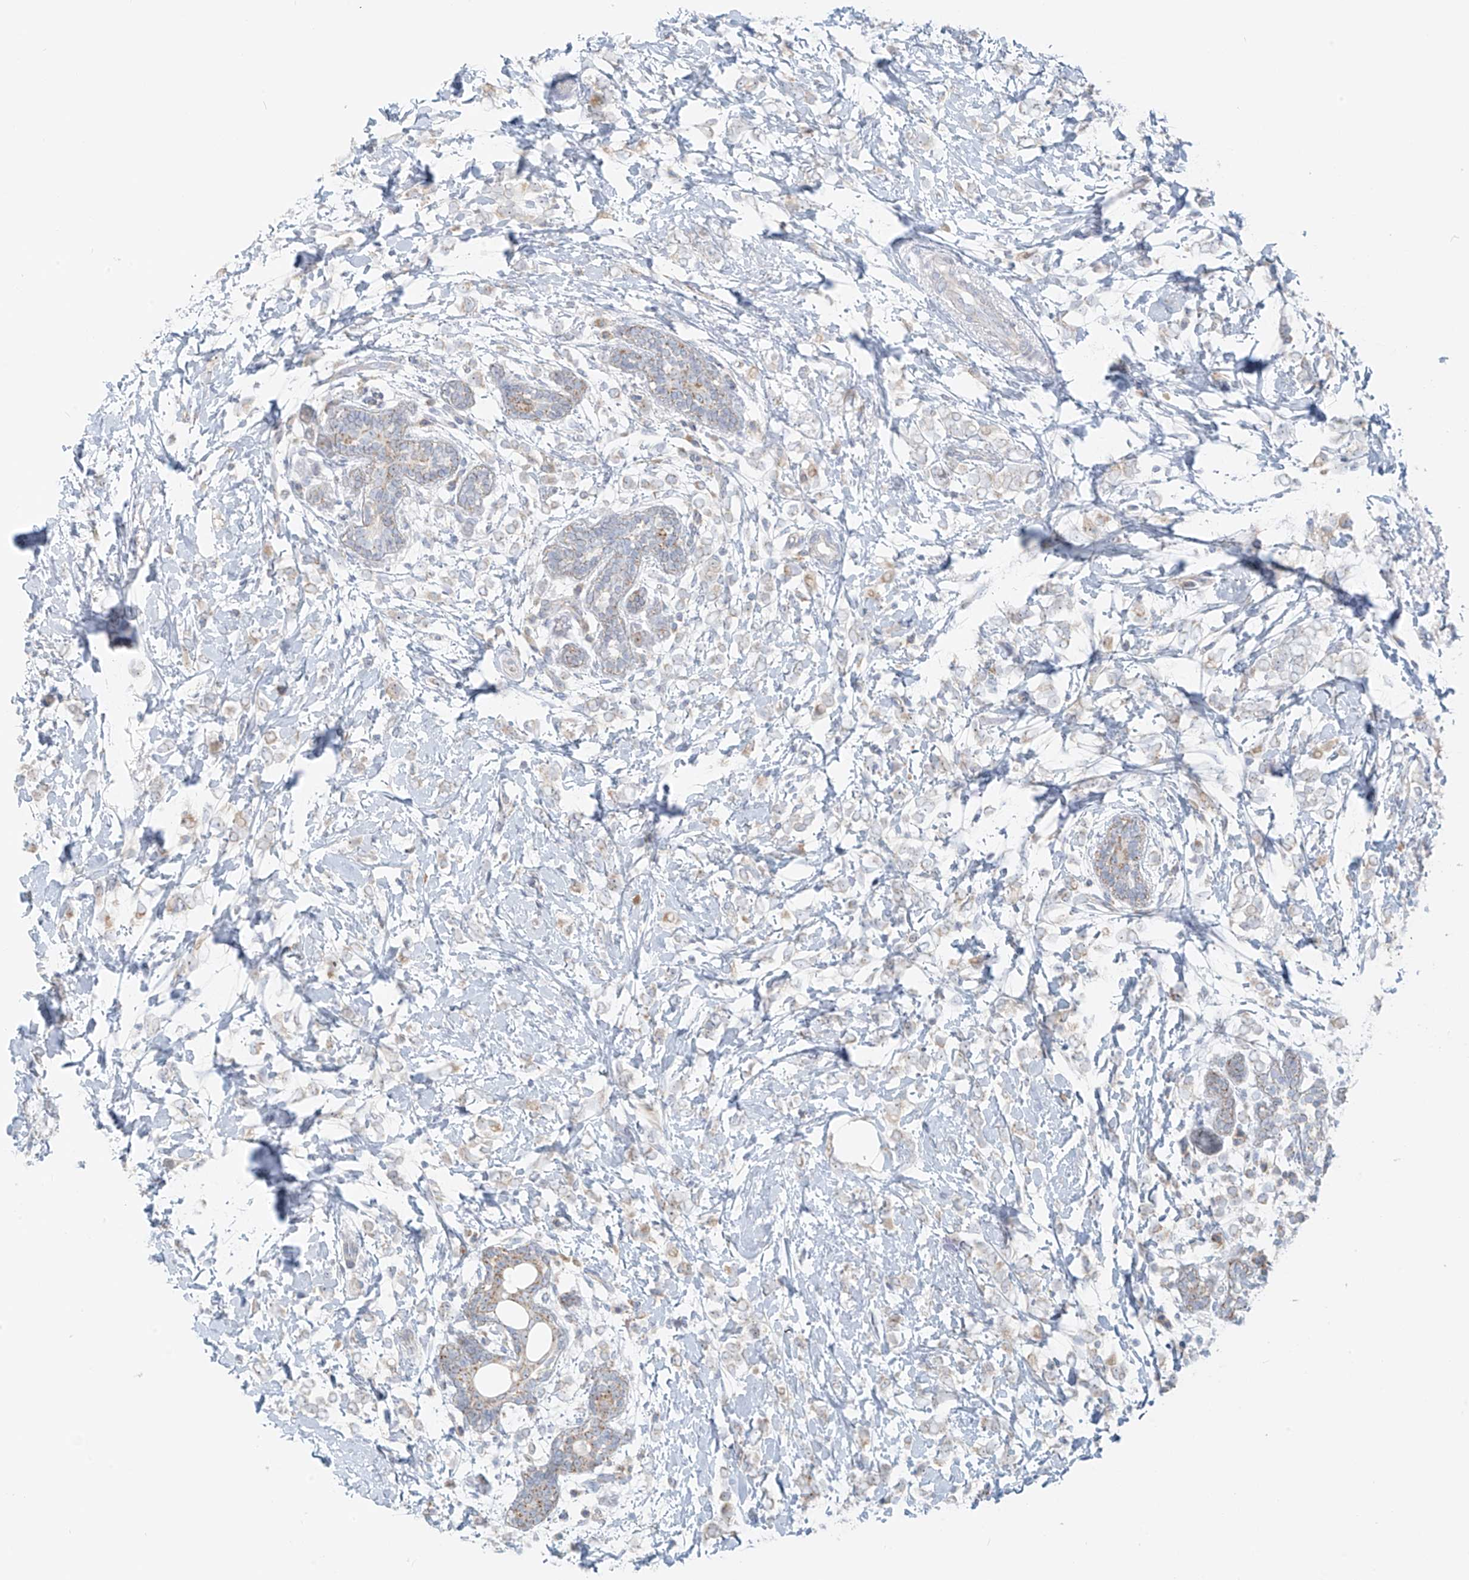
{"staining": {"intensity": "negative", "quantity": "none", "location": "none"}, "tissue": "breast cancer", "cell_type": "Tumor cells", "image_type": "cancer", "snomed": [{"axis": "morphology", "description": "Normal tissue, NOS"}, {"axis": "morphology", "description": "Lobular carcinoma"}, {"axis": "topography", "description": "Breast"}], "caption": "IHC image of neoplastic tissue: human breast cancer stained with DAB demonstrates no significant protein positivity in tumor cells.", "gene": "UST", "patient": {"sex": "female", "age": 47}}